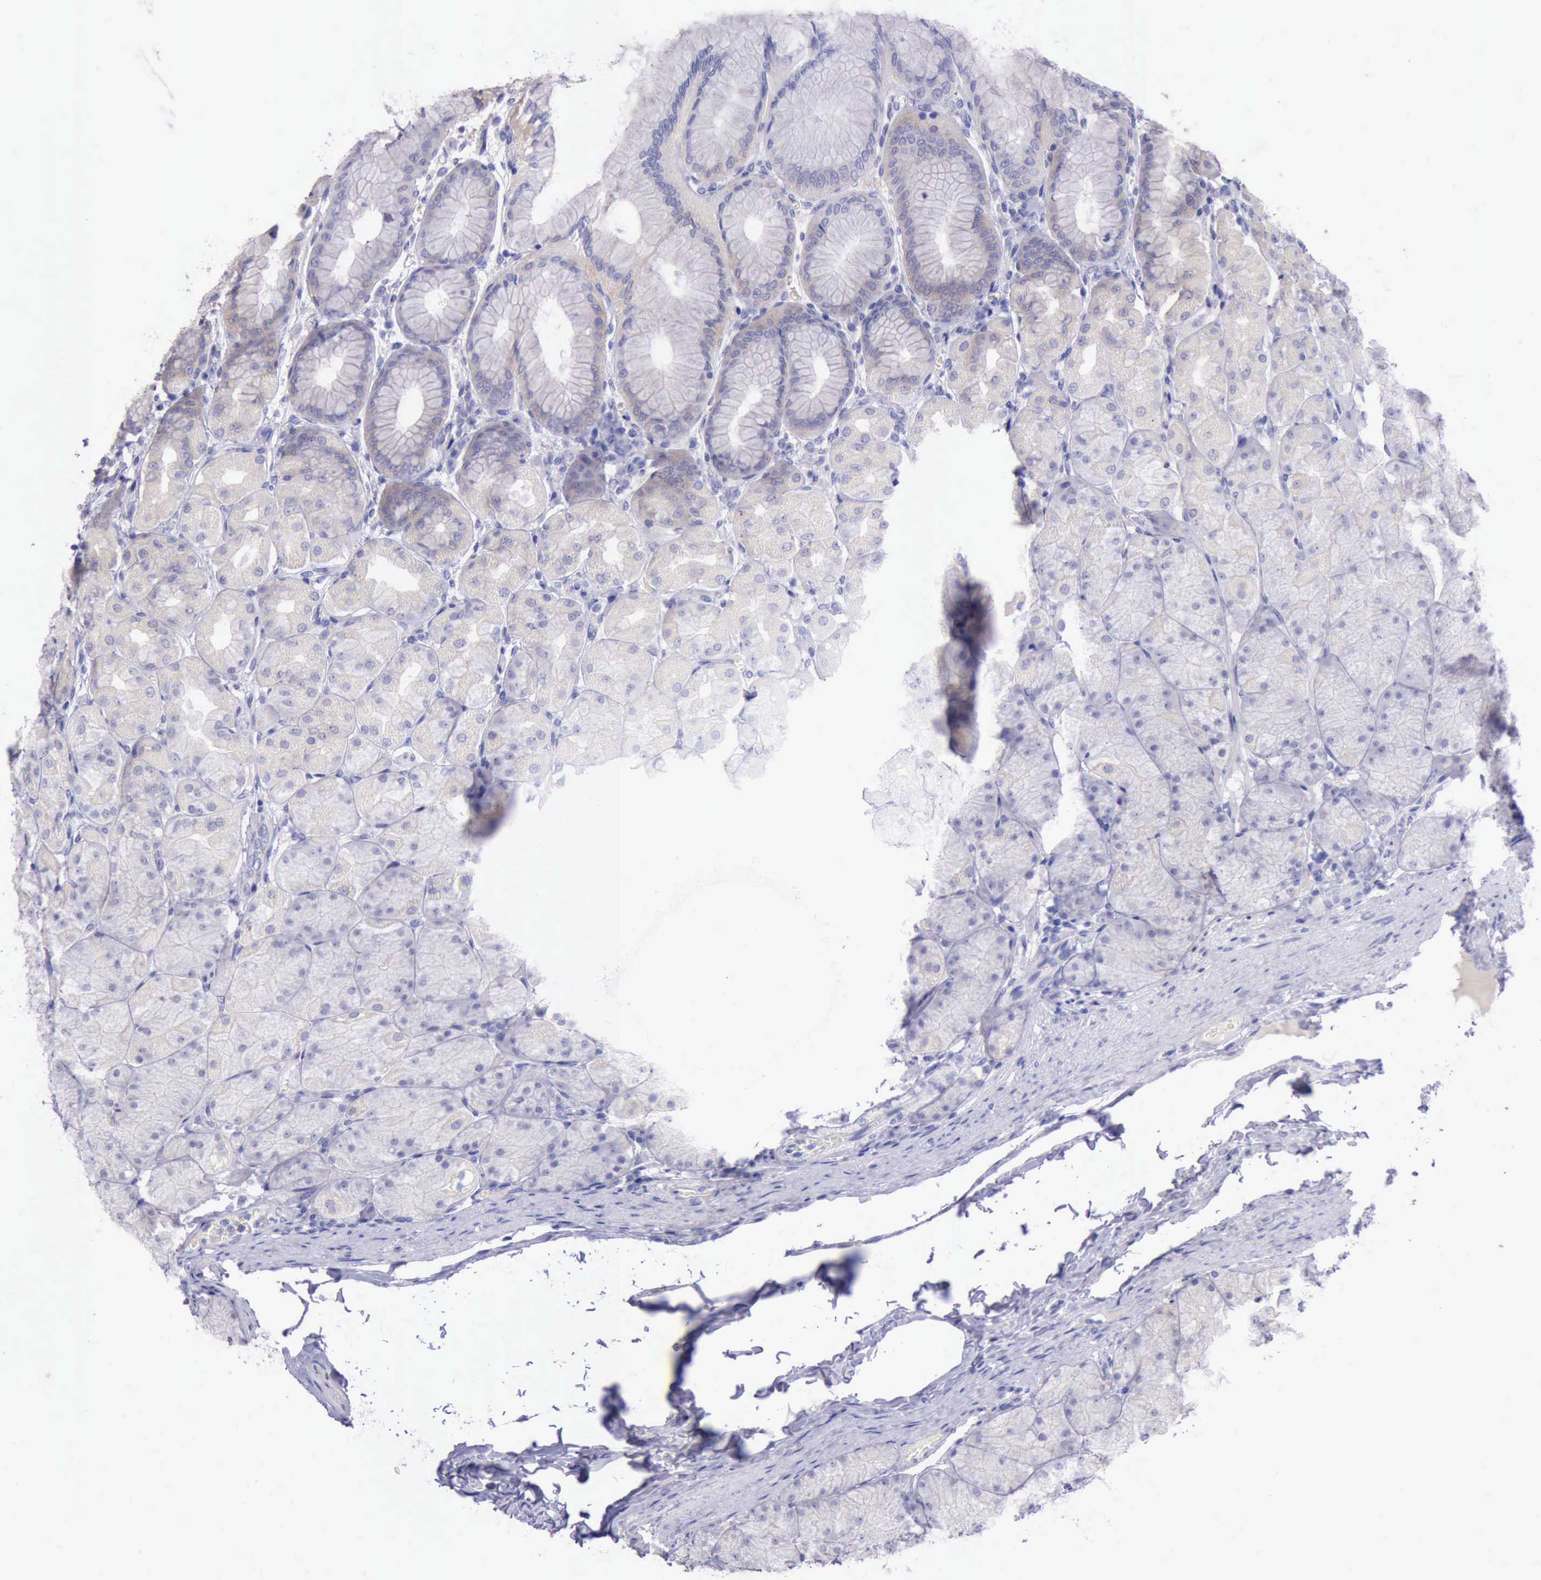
{"staining": {"intensity": "negative", "quantity": "none", "location": "none"}, "tissue": "stomach", "cell_type": "Glandular cells", "image_type": "normal", "snomed": [{"axis": "morphology", "description": "Normal tissue, NOS"}, {"axis": "topography", "description": "Stomach, upper"}], "caption": "Immunohistochemical staining of benign human stomach demonstrates no significant expression in glandular cells. The staining is performed using DAB (3,3'-diaminobenzidine) brown chromogen with nuclei counter-stained in using hematoxylin.", "gene": "LRFN5", "patient": {"sex": "female", "age": 56}}